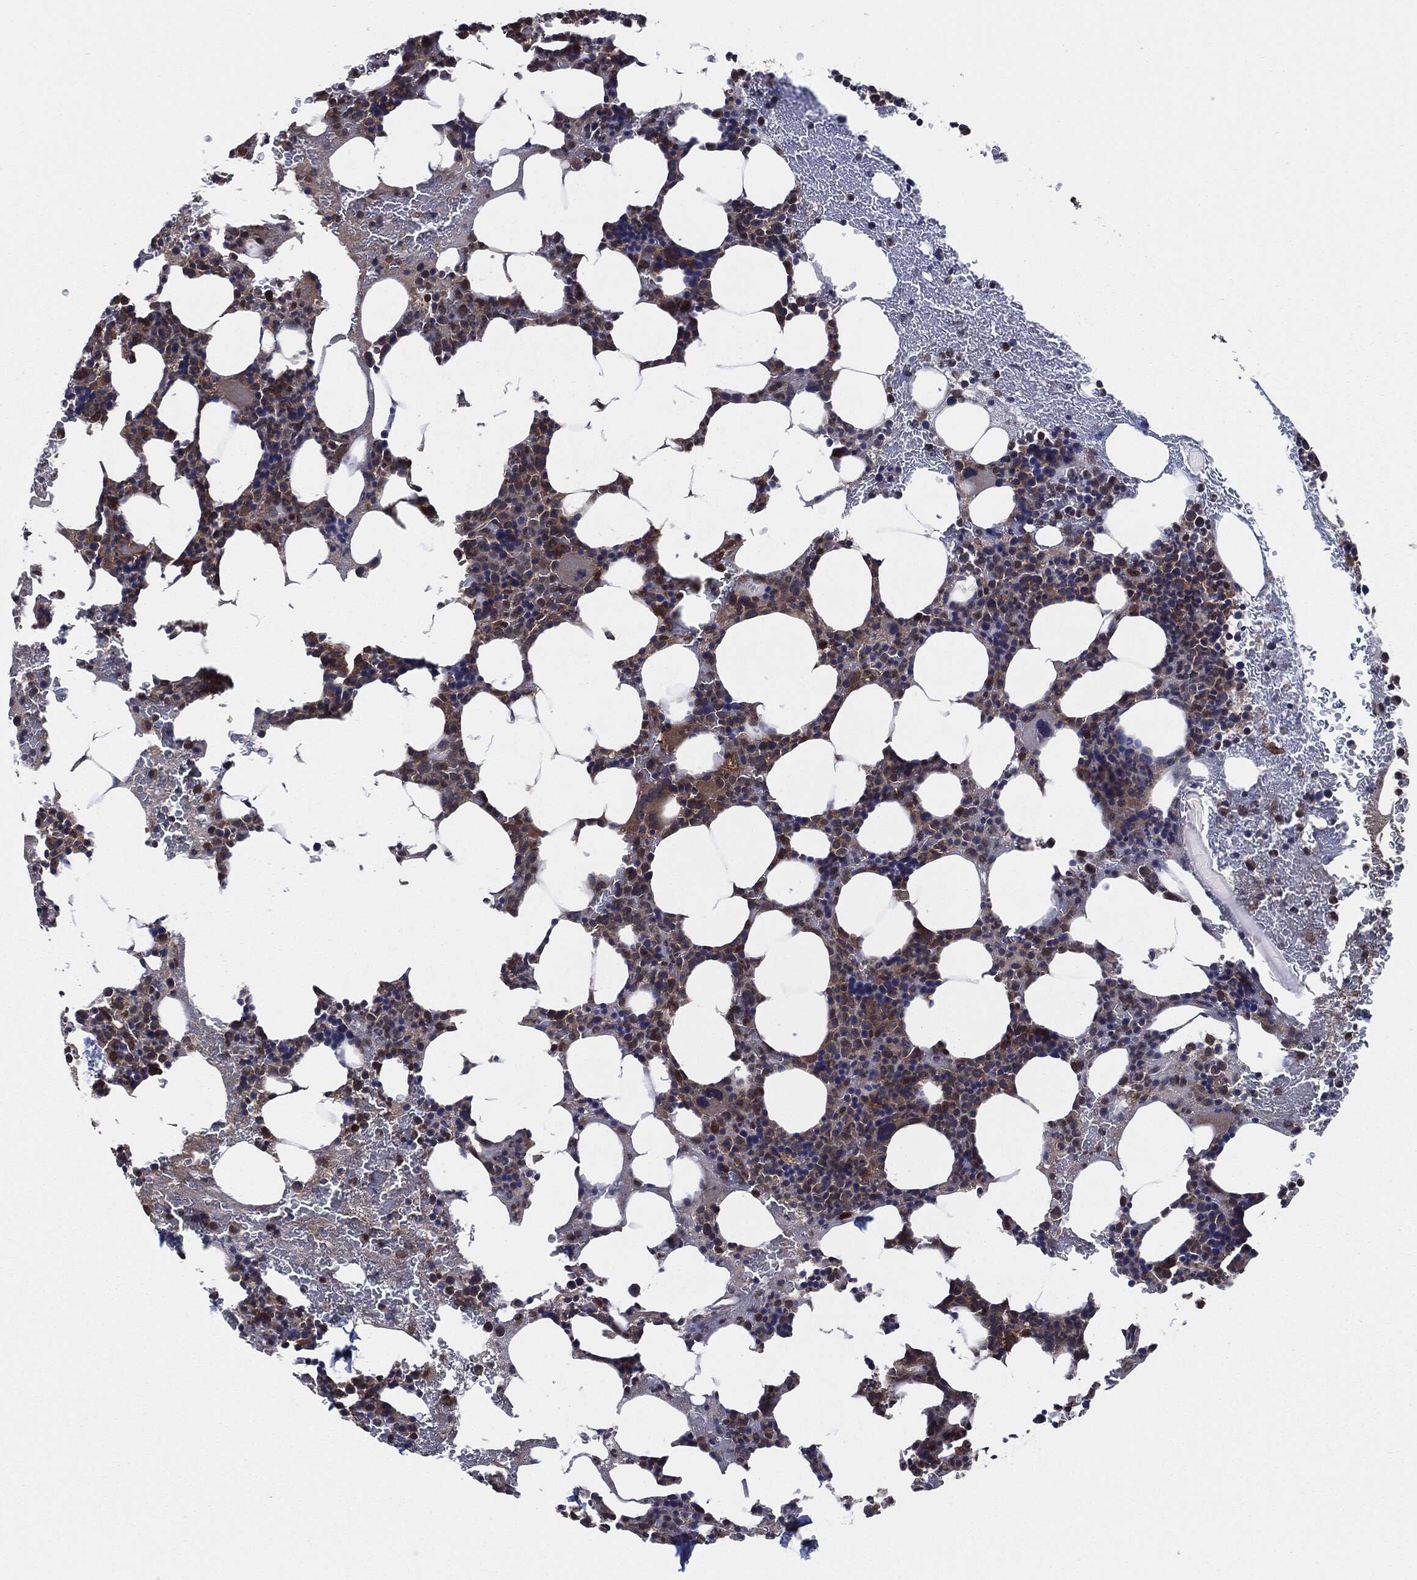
{"staining": {"intensity": "weak", "quantity": "<25%", "location": "cytoplasmic/membranous"}, "tissue": "bone marrow", "cell_type": "Hematopoietic cells", "image_type": "normal", "snomed": [{"axis": "morphology", "description": "Normal tissue, NOS"}, {"axis": "topography", "description": "Bone marrow"}], "caption": "DAB (3,3'-diaminobenzidine) immunohistochemical staining of unremarkable bone marrow reveals no significant expression in hematopoietic cells. Brightfield microscopy of immunohistochemistry (IHC) stained with DAB (brown) and hematoxylin (blue), captured at high magnification.", "gene": "XPNPEP1", "patient": {"sex": "male", "age": 83}}